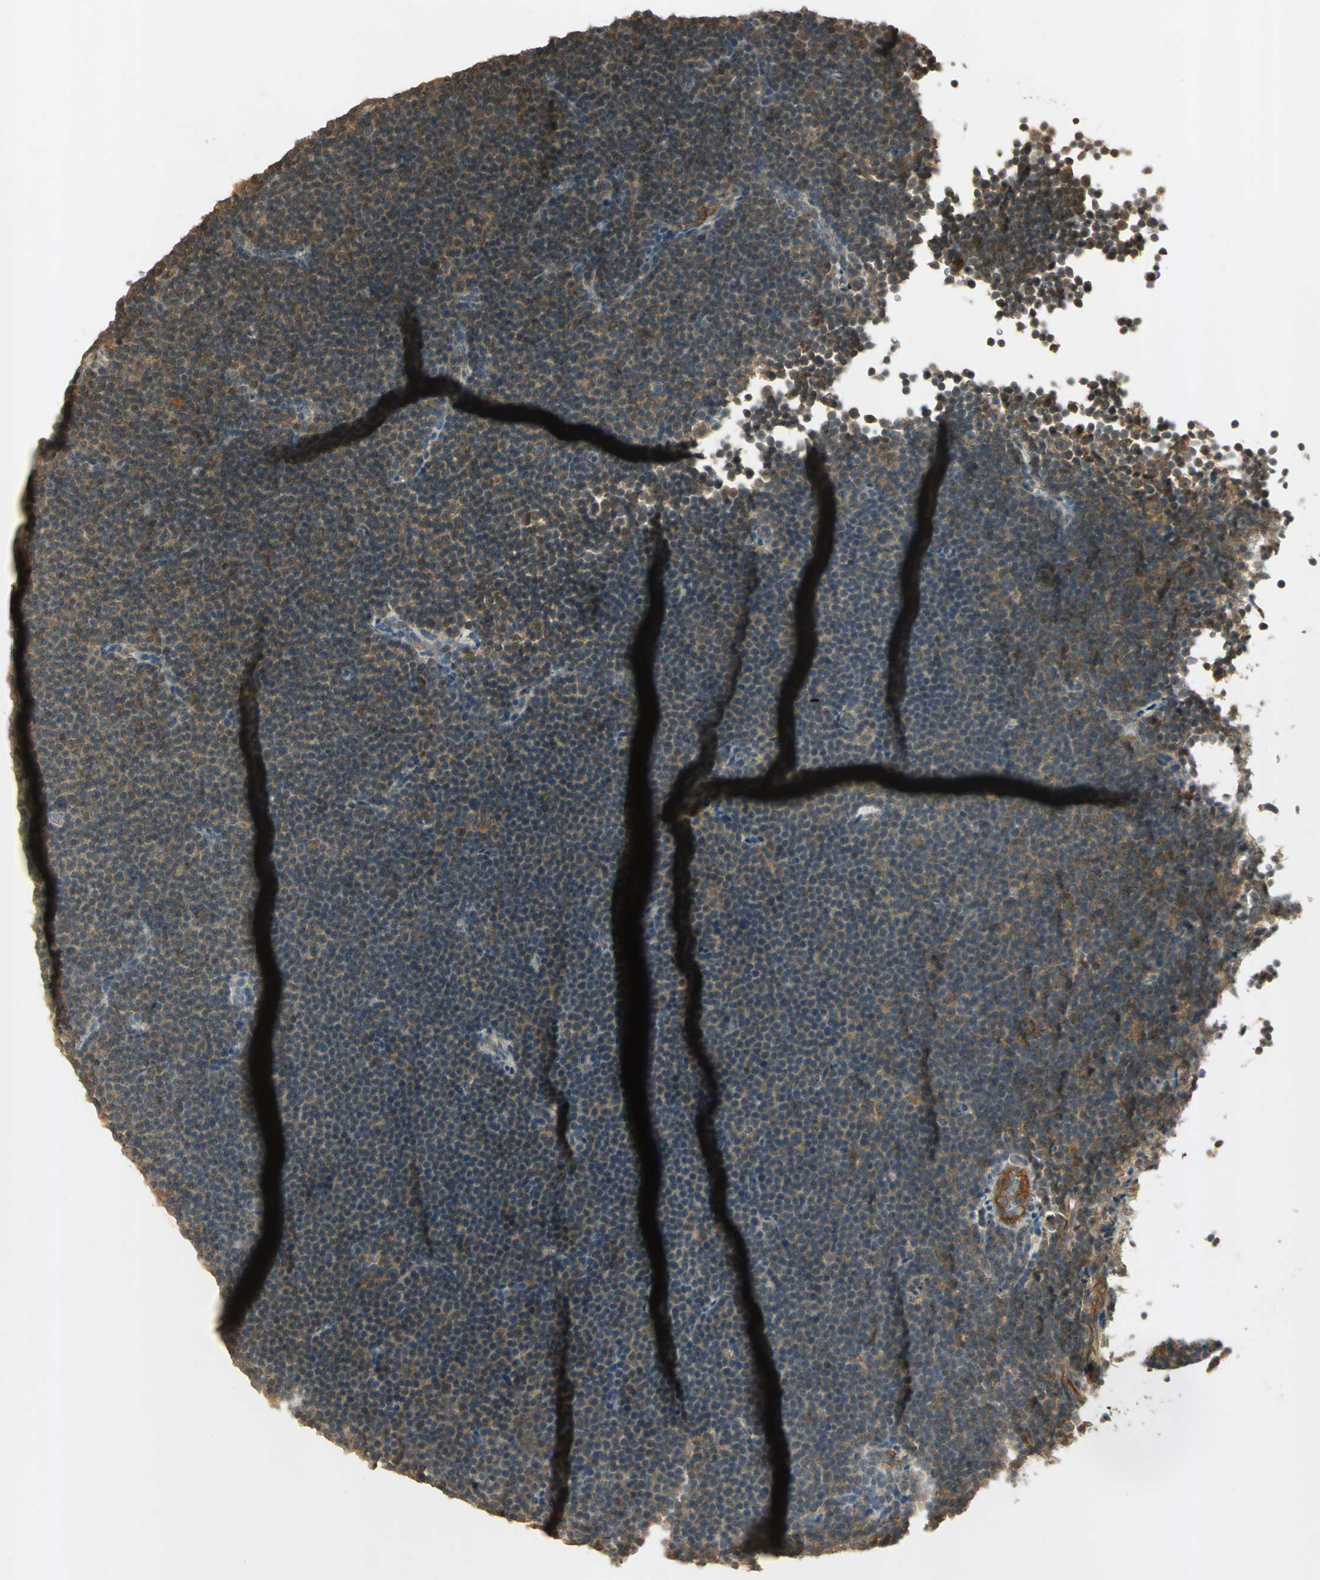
{"staining": {"intensity": "moderate", "quantity": ">75%", "location": "cytoplasmic/membranous"}, "tissue": "lymphoma", "cell_type": "Tumor cells", "image_type": "cancer", "snomed": [{"axis": "morphology", "description": "Malignant lymphoma, non-Hodgkin's type, Low grade"}, {"axis": "topography", "description": "Lymph node"}], "caption": "Immunohistochemistry (IHC) micrograph of human malignant lymphoma, non-Hodgkin's type (low-grade) stained for a protein (brown), which exhibits medium levels of moderate cytoplasmic/membranous staining in about >75% of tumor cells.", "gene": "KEAP1", "patient": {"sex": "female", "age": 67}}